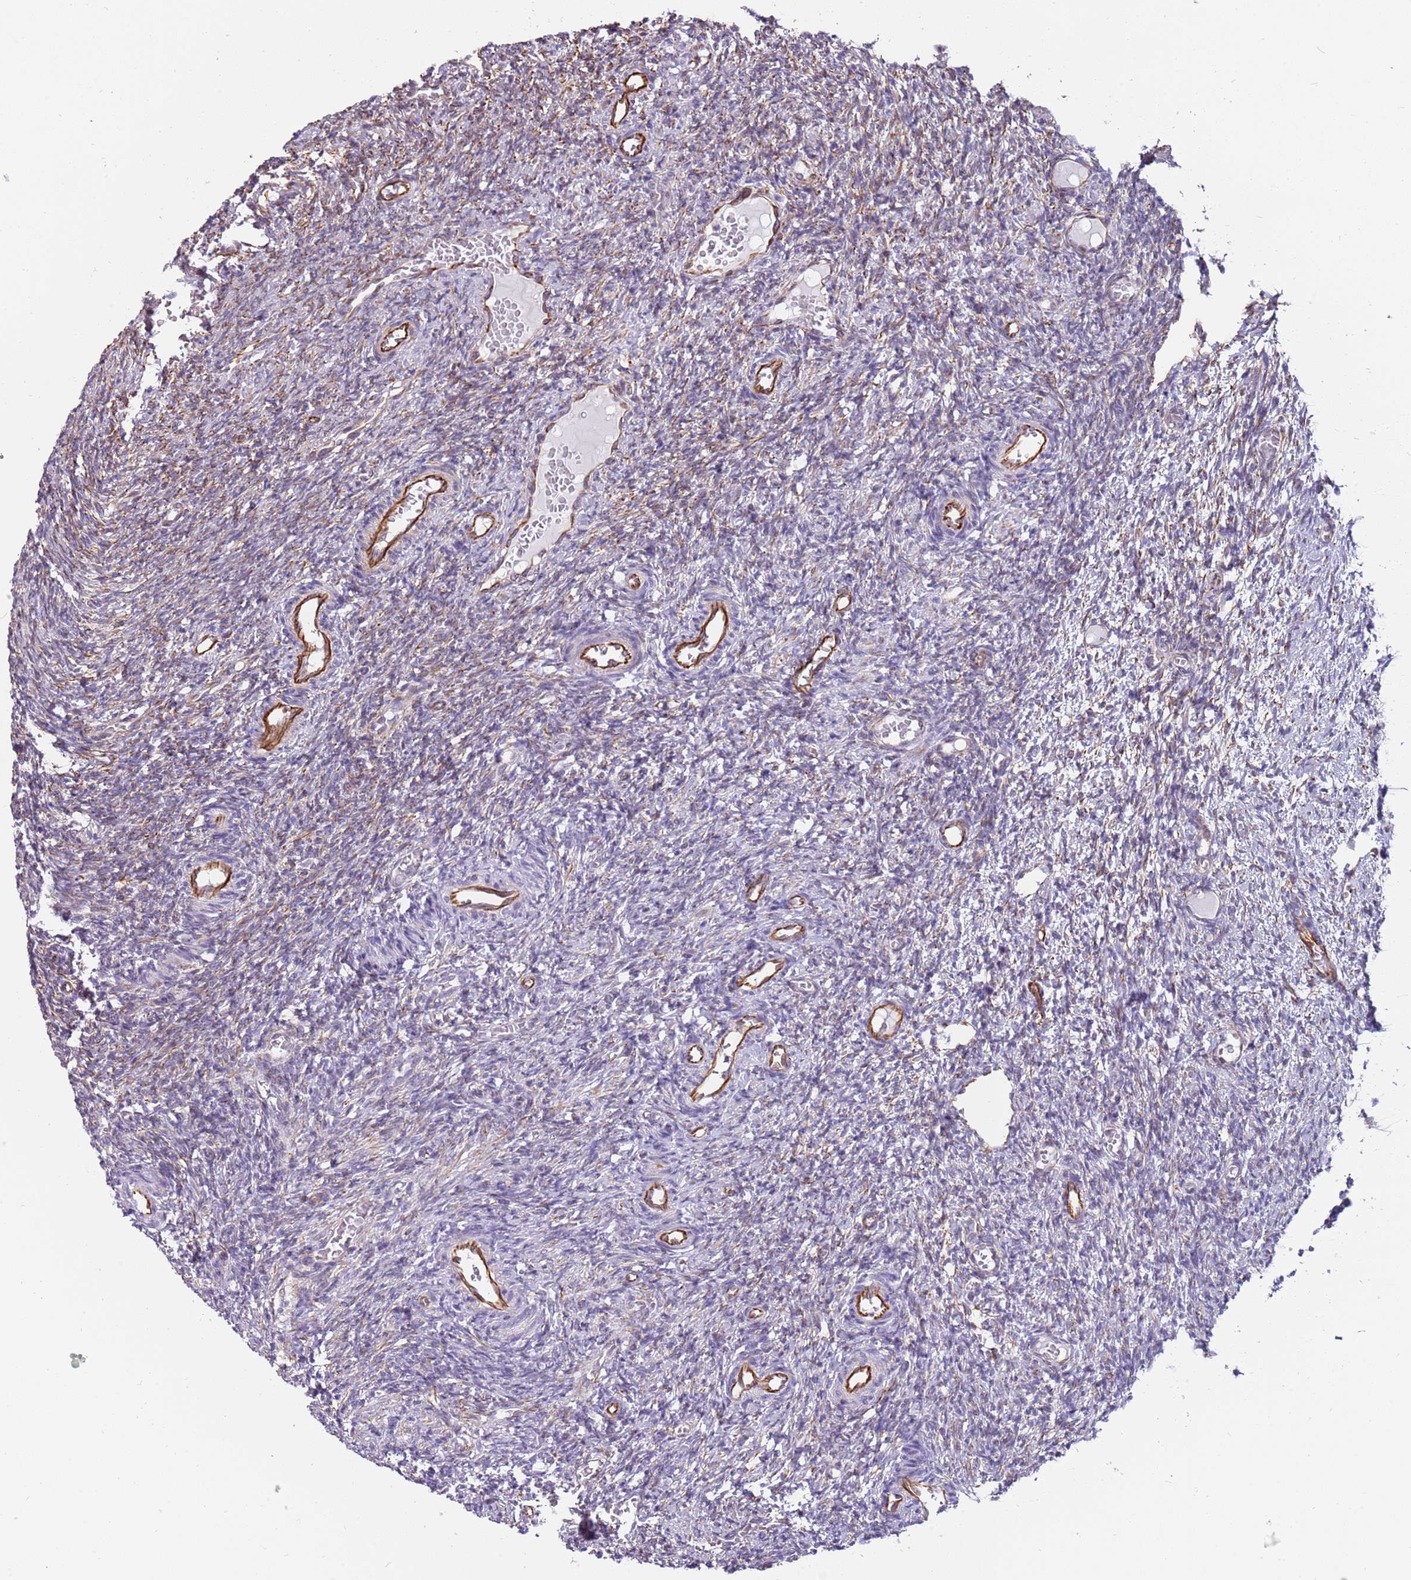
{"staining": {"intensity": "negative", "quantity": "none", "location": "none"}, "tissue": "ovary", "cell_type": "Follicle cells", "image_type": "normal", "snomed": [{"axis": "morphology", "description": "Normal tissue, NOS"}, {"axis": "topography", "description": "Ovary"}], "caption": "Immunohistochemical staining of normal ovary displays no significant expression in follicle cells. (DAB IHC with hematoxylin counter stain).", "gene": "ENSG00000271254", "patient": {"sex": "female", "age": 27}}